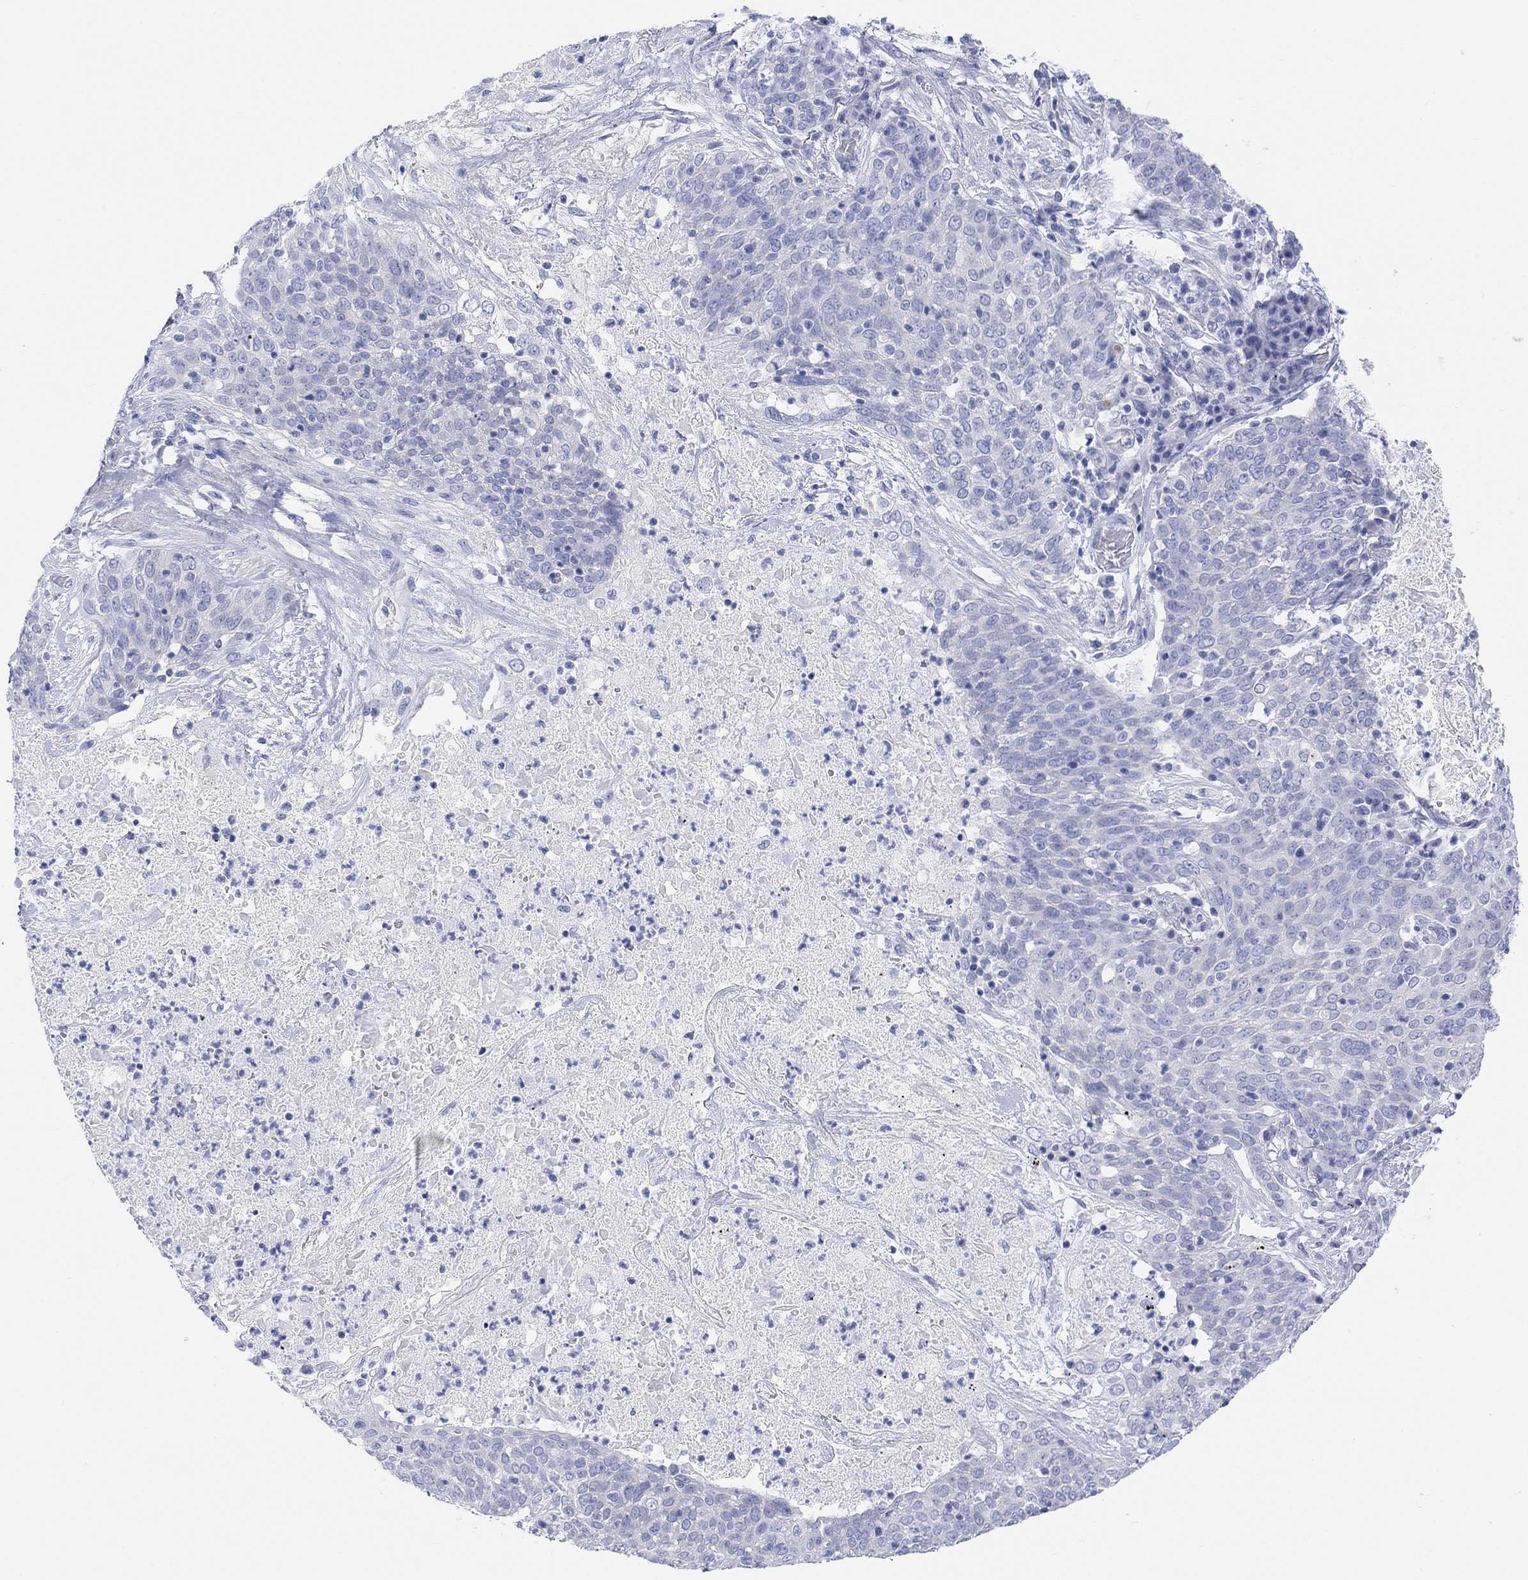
{"staining": {"intensity": "negative", "quantity": "none", "location": "none"}, "tissue": "lung cancer", "cell_type": "Tumor cells", "image_type": "cancer", "snomed": [{"axis": "morphology", "description": "Squamous cell carcinoma, NOS"}, {"axis": "topography", "description": "Lung"}], "caption": "This is an immunohistochemistry (IHC) micrograph of squamous cell carcinoma (lung). There is no expression in tumor cells.", "gene": "XIRP2", "patient": {"sex": "male", "age": 82}}